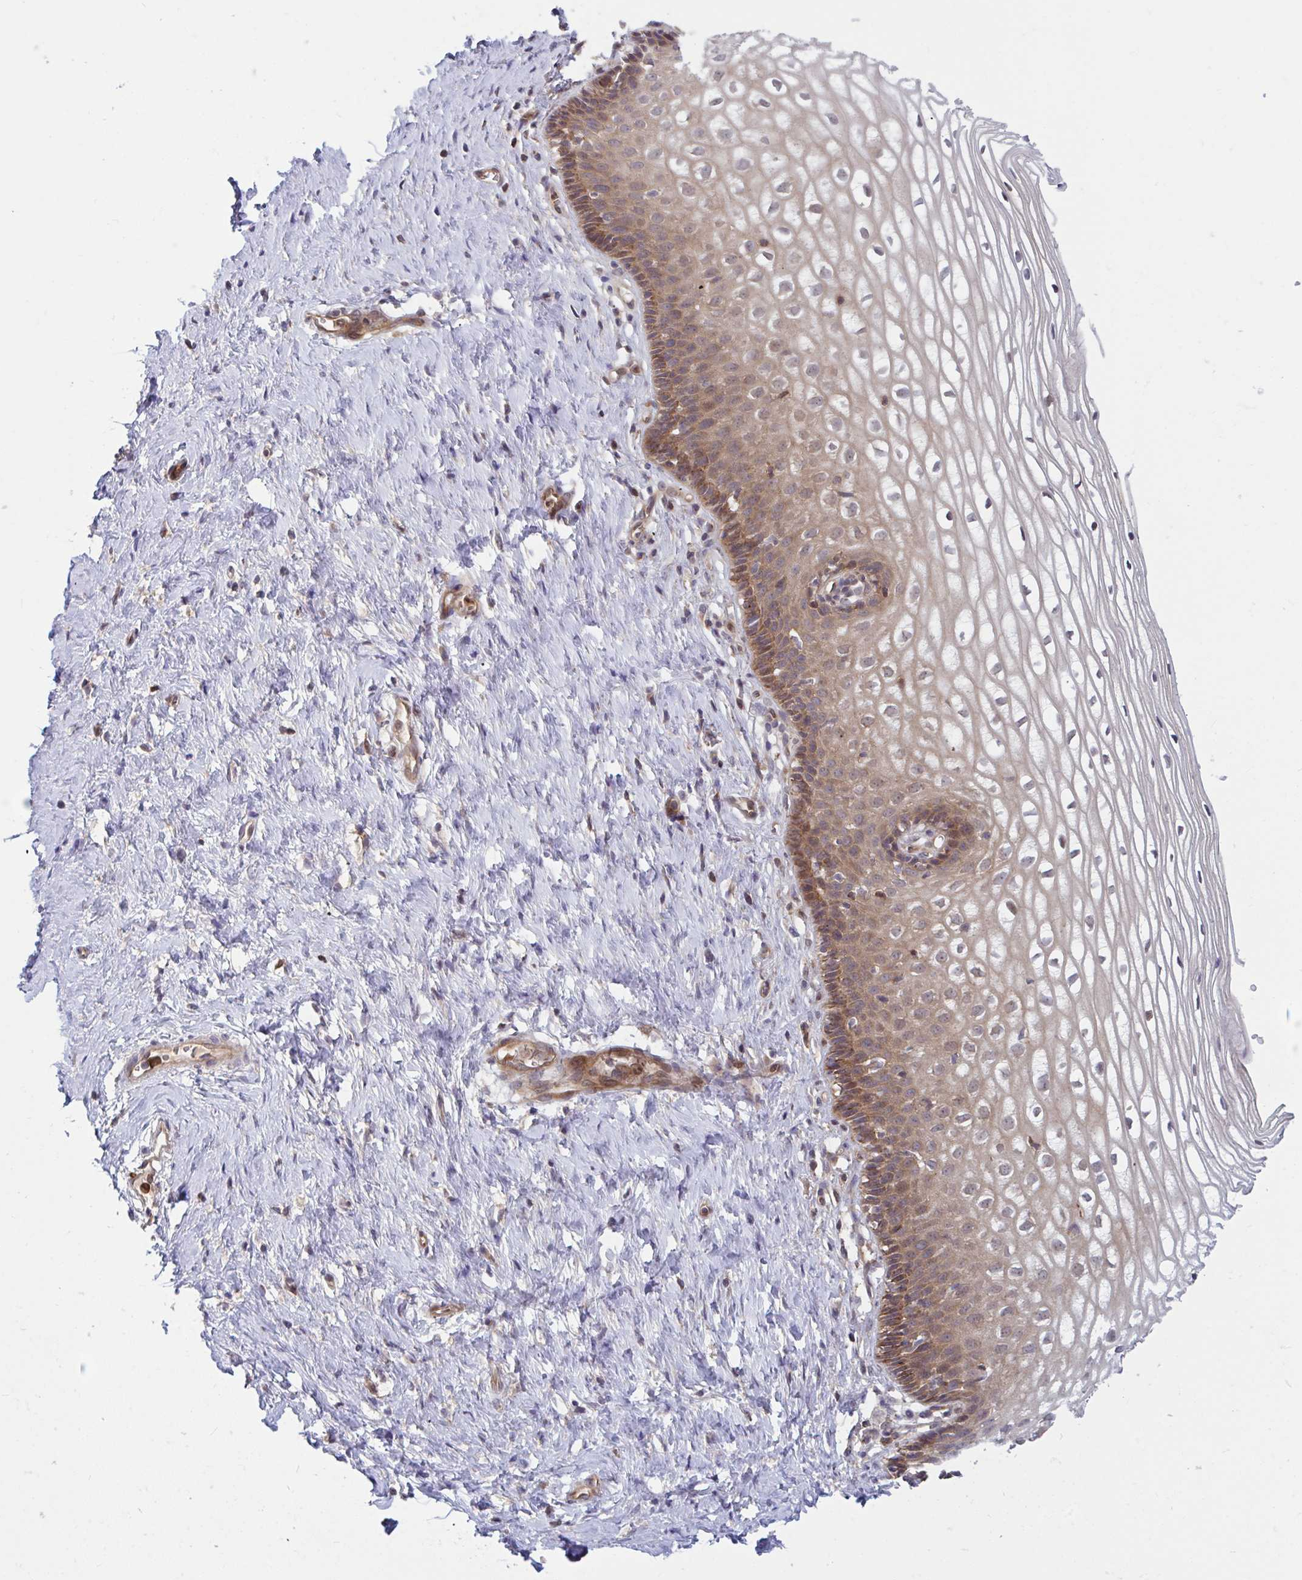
{"staining": {"intensity": "moderate", "quantity": ">75%", "location": "cytoplasmic/membranous"}, "tissue": "cervix", "cell_type": "Glandular cells", "image_type": "normal", "snomed": [{"axis": "morphology", "description": "Normal tissue, NOS"}, {"axis": "topography", "description": "Cervix"}], "caption": "Cervix stained for a protein (brown) shows moderate cytoplasmic/membranous positive staining in approximately >75% of glandular cells.", "gene": "LMNTD2", "patient": {"sex": "female", "age": 36}}